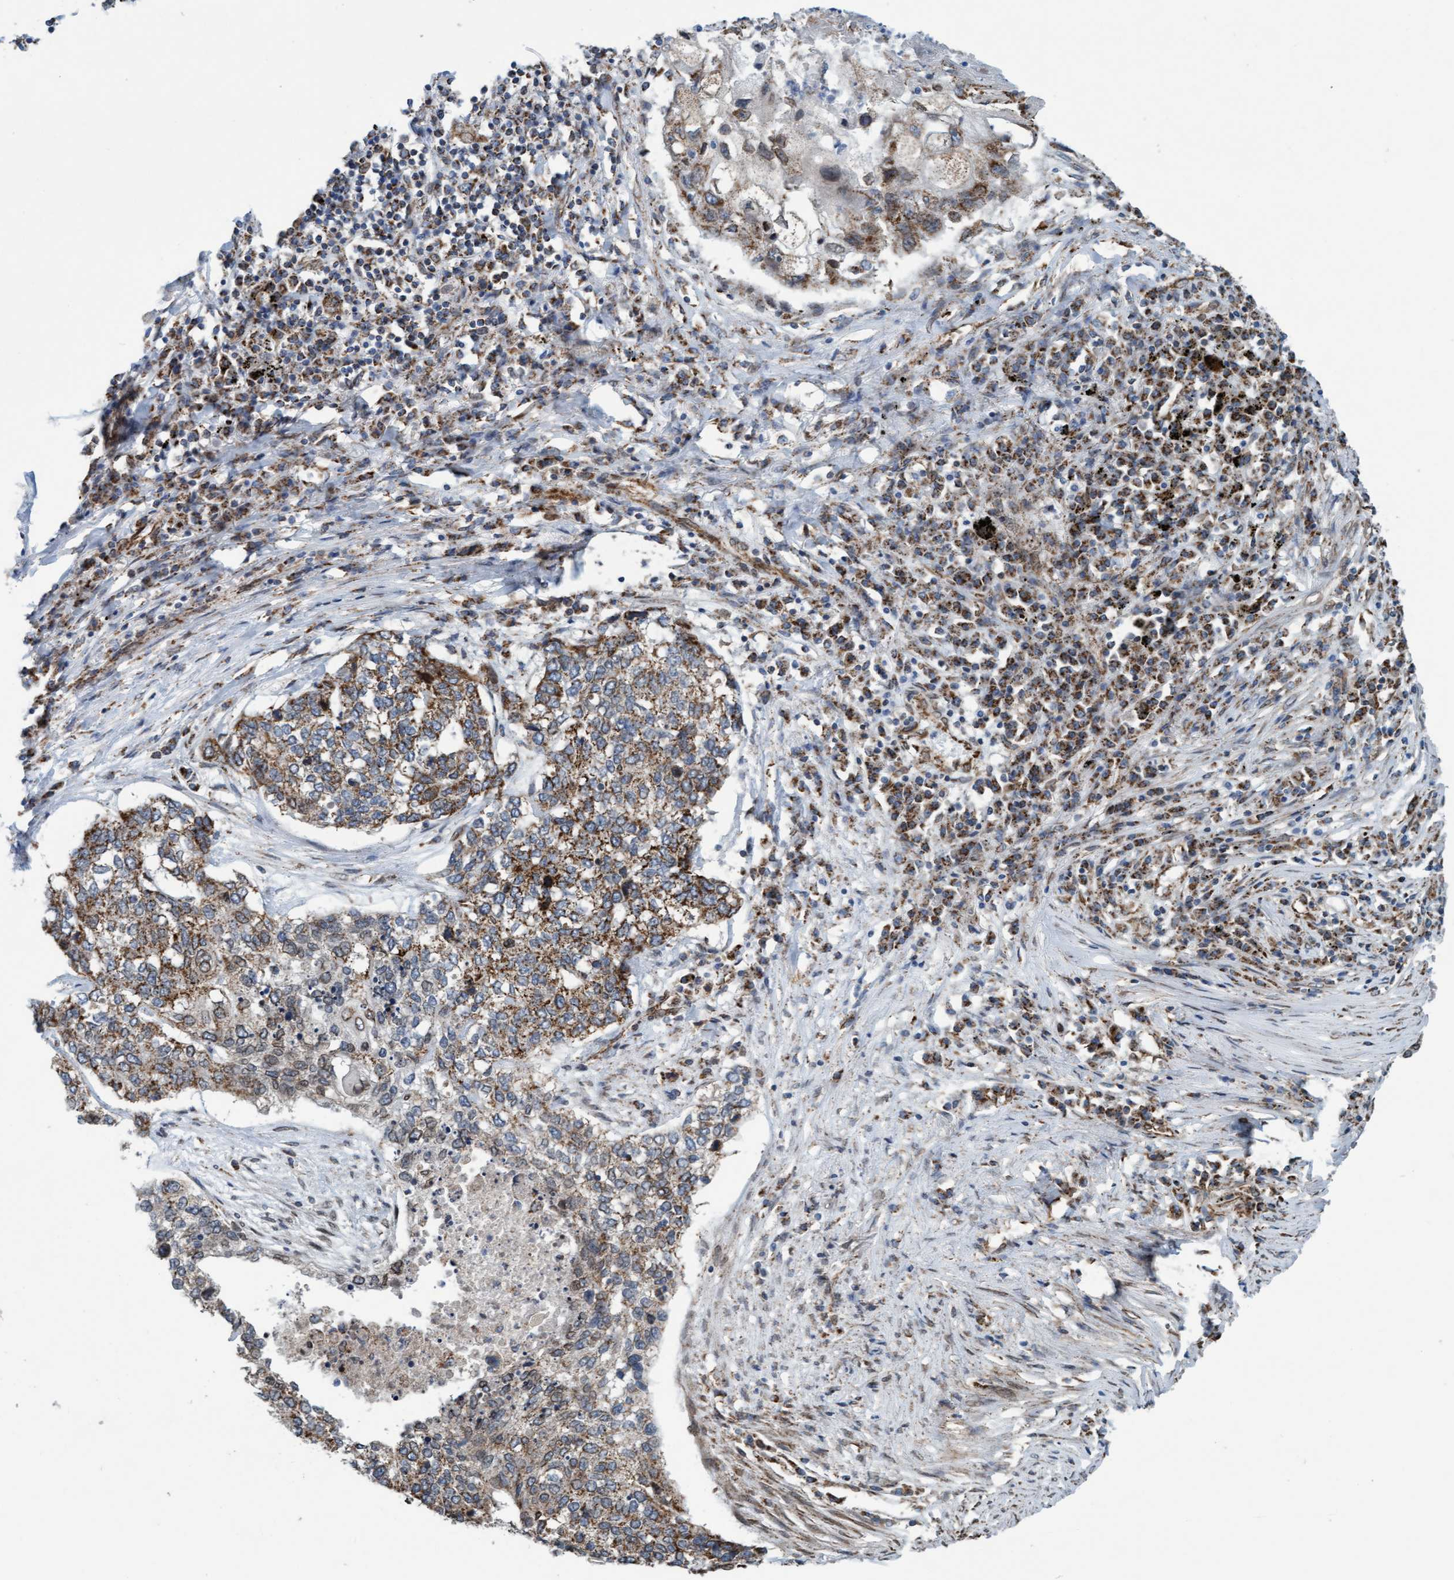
{"staining": {"intensity": "moderate", "quantity": ">75%", "location": "cytoplasmic/membranous"}, "tissue": "lung cancer", "cell_type": "Tumor cells", "image_type": "cancer", "snomed": [{"axis": "morphology", "description": "Squamous cell carcinoma, NOS"}, {"axis": "topography", "description": "Lung"}], "caption": "Moderate cytoplasmic/membranous staining for a protein is identified in about >75% of tumor cells of lung cancer (squamous cell carcinoma) using immunohistochemistry (IHC).", "gene": "MRPS23", "patient": {"sex": "female", "age": 63}}